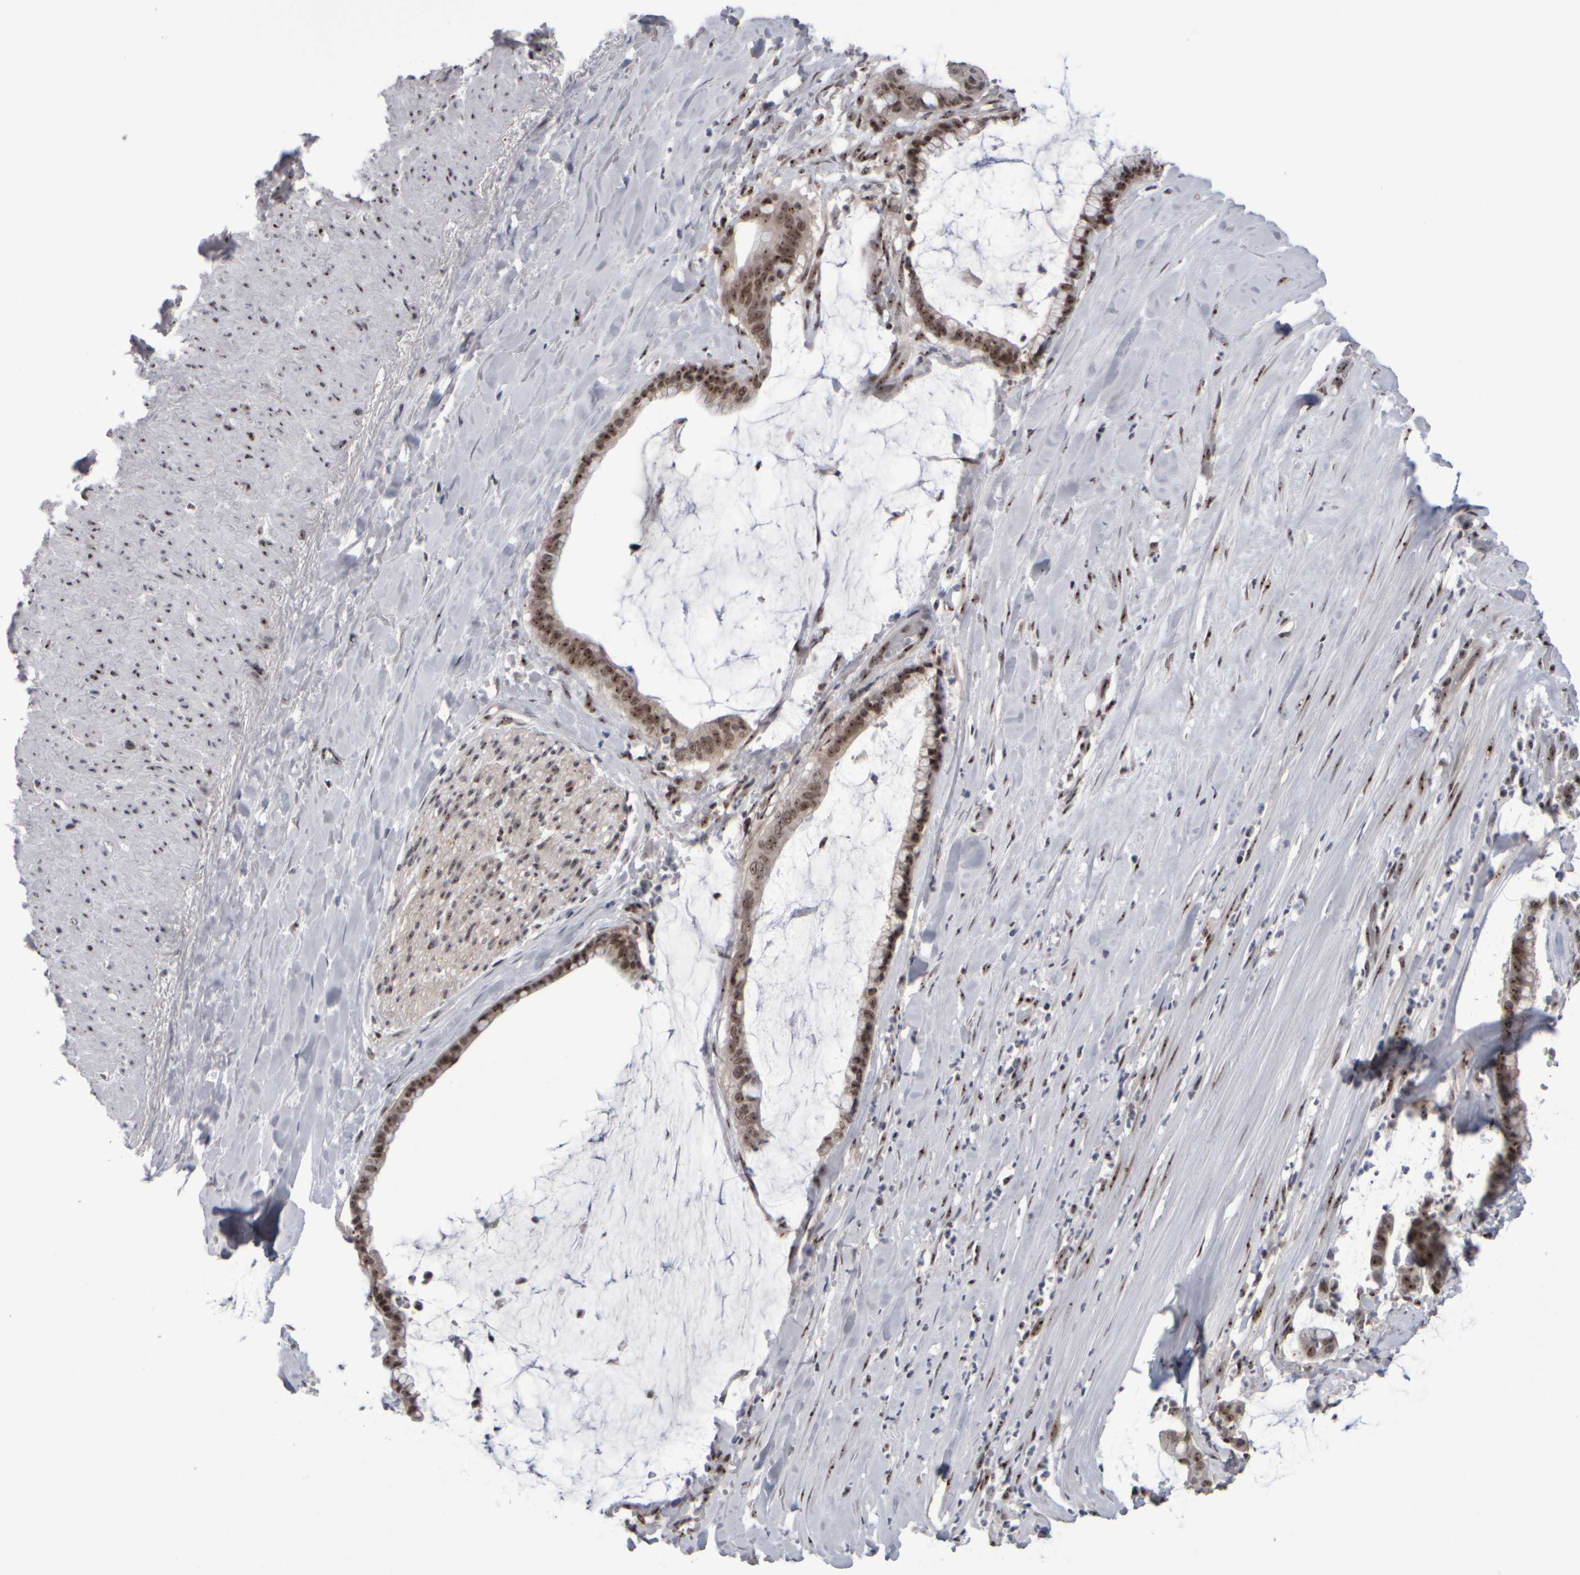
{"staining": {"intensity": "moderate", "quantity": ">75%", "location": "cytoplasmic/membranous,nuclear"}, "tissue": "pancreatic cancer", "cell_type": "Tumor cells", "image_type": "cancer", "snomed": [{"axis": "morphology", "description": "Adenocarcinoma, NOS"}, {"axis": "topography", "description": "Pancreas"}], "caption": "DAB immunohistochemical staining of human adenocarcinoma (pancreatic) exhibits moderate cytoplasmic/membranous and nuclear protein expression in about >75% of tumor cells.", "gene": "SURF6", "patient": {"sex": "male", "age": 41}}